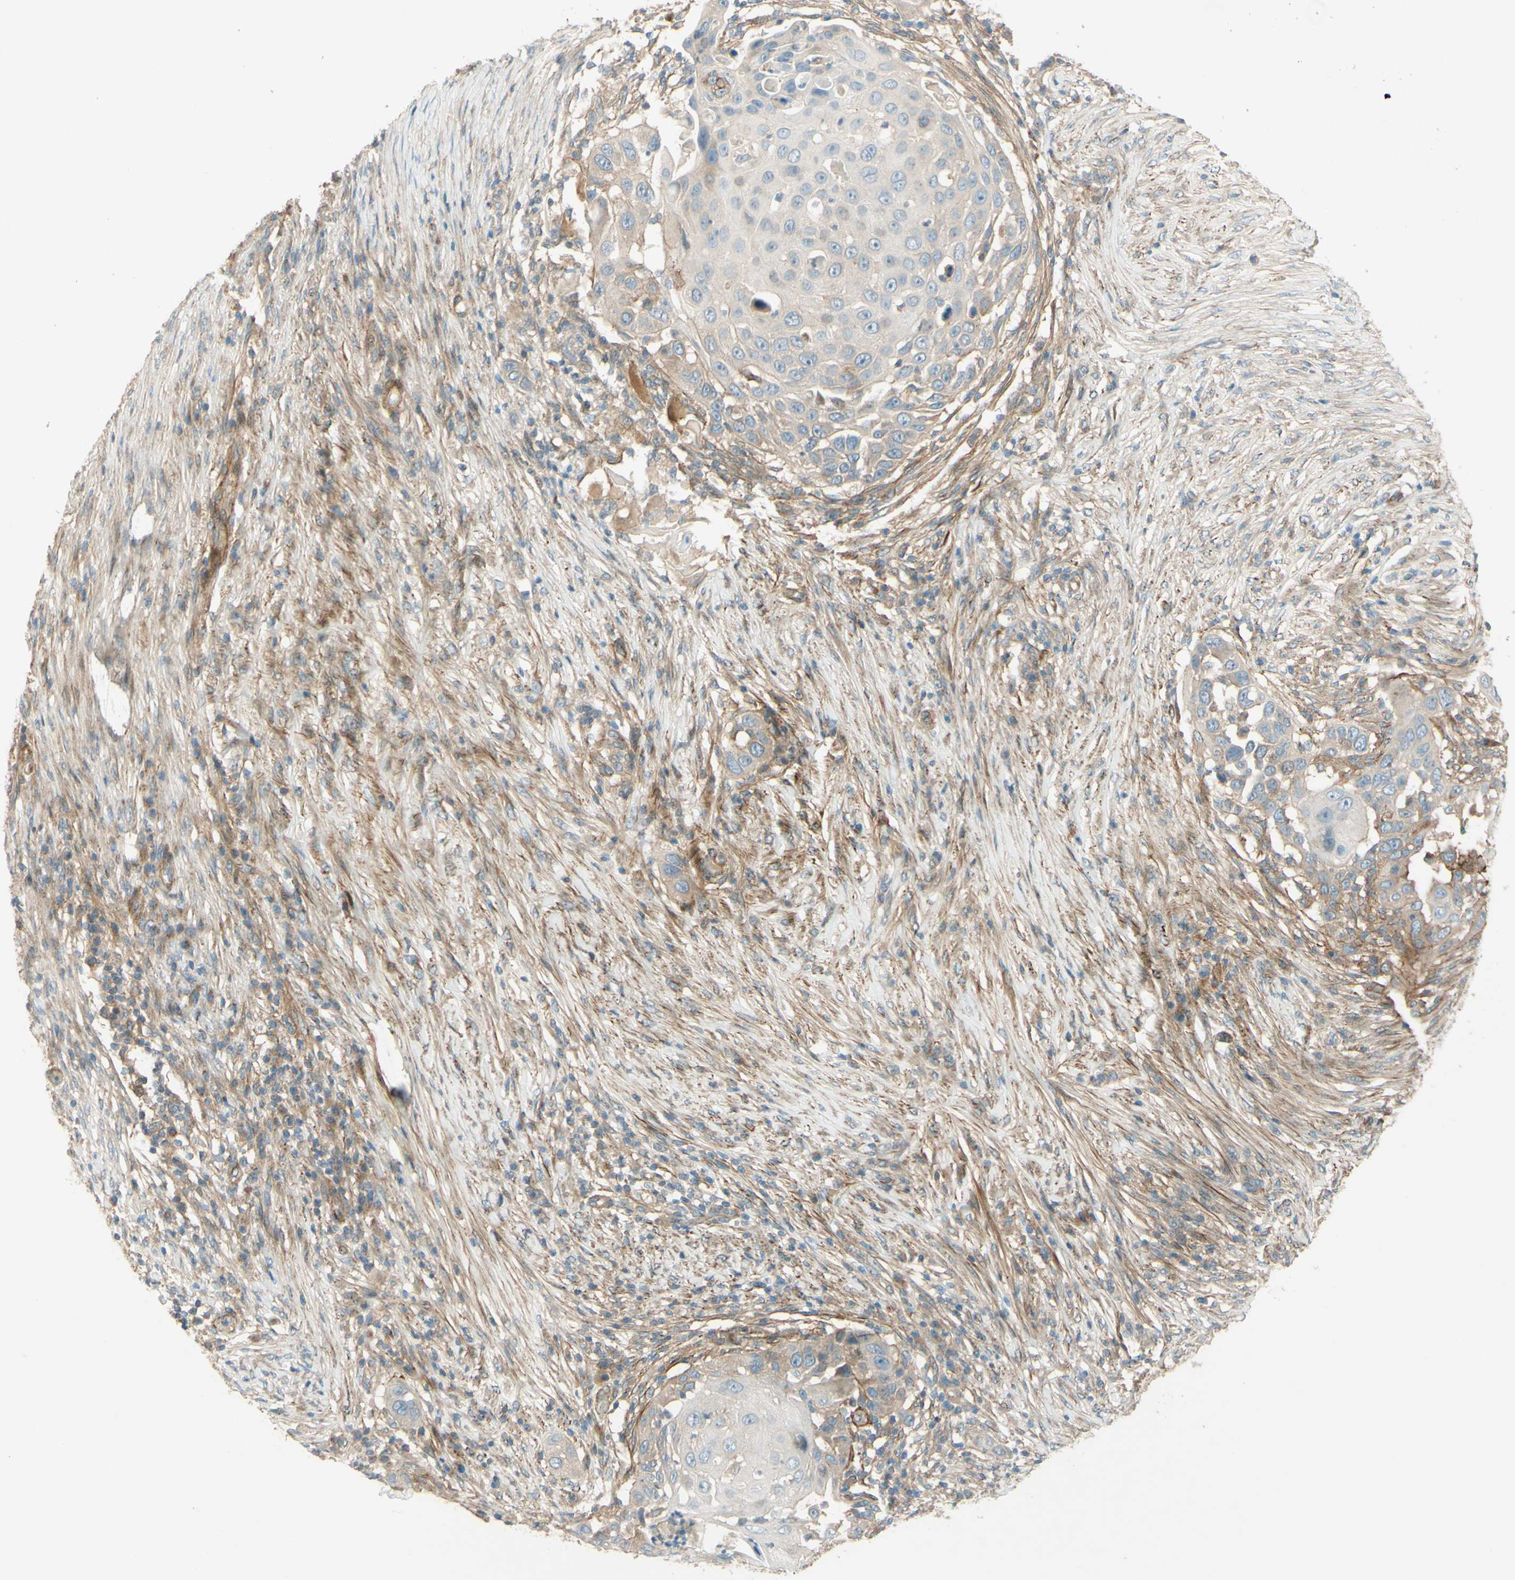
{"staining": {"intensity": "weak", "quantity": "<25%", "location": "cytoplasmic/membranous"}, "tissue": "skin cancer", "cell_type": "Tumor cells", "image_type": "cancer", "snomed": [{"axis": "morphology", "description": "Squamous cell carcinoma, NOS"}, {"axis": "topography", "description": "Skin"}], "caption": "Tumor cells show no significant protein expression in squamous cell carcinoma (skin). The staining is performed using DAB (3,3'-diaminobenzidine) brown chromogen with nuclei counter-stained in using hematoxylin.", "gene": "ADAM17", "patient": {"sex": "female", "age": 44}}